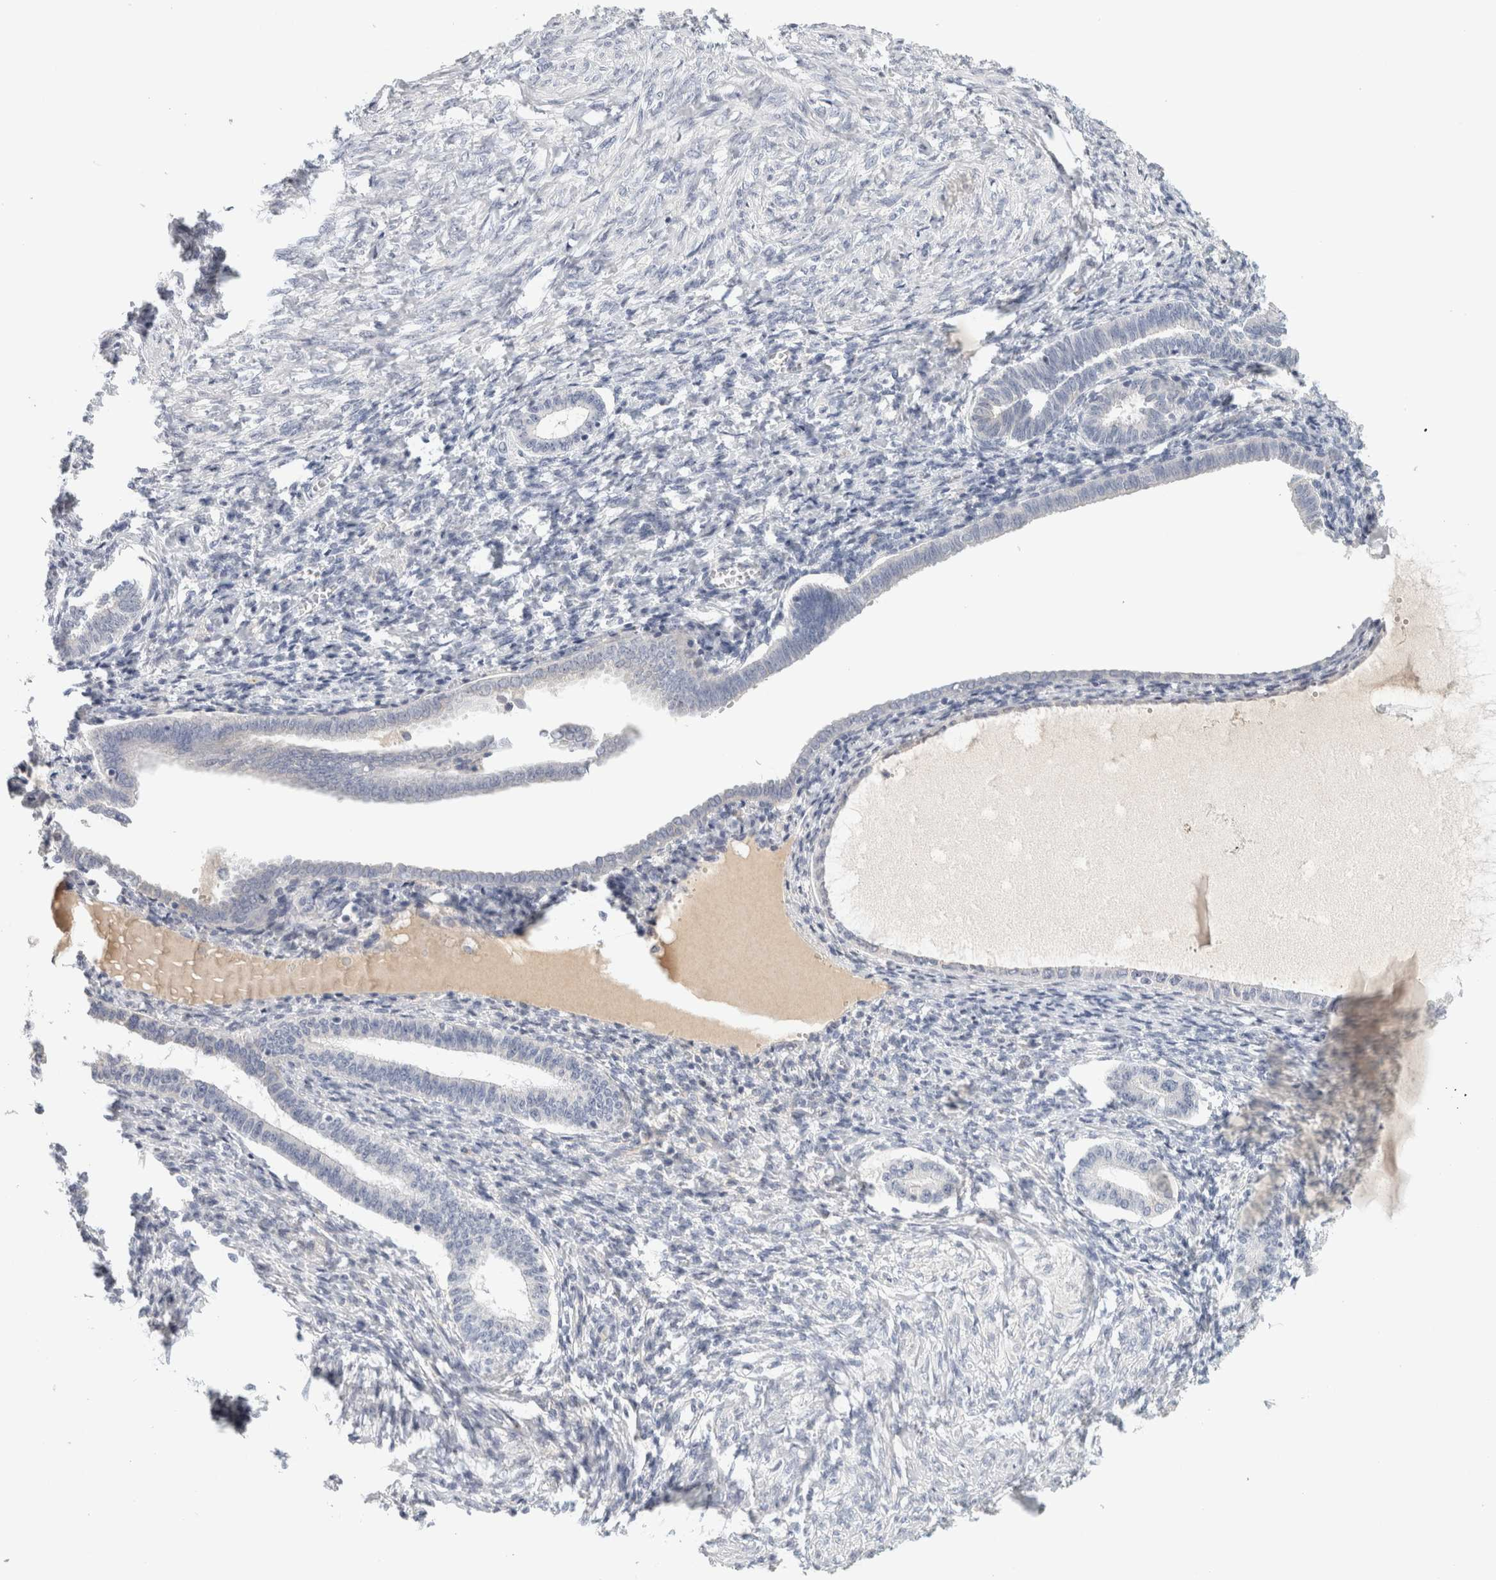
{"staining": {"intensity": "negative", "quantity": "none", "location": "none"}, "tissue": "endometrium", "cell_type": "Cells in endometrial stroma", "image_type": "normal", "snomed": [{"axis": "morphology", "description": "Normal tissue, NOS"}, {"axis": "topography", "description": "Endometrium"}], "caption": "The histopathology image shows no significant expression in cells in endometrial stroma of endometrium.", "gene": "STK31", "patient": {"sex": "female", "age": 77}}